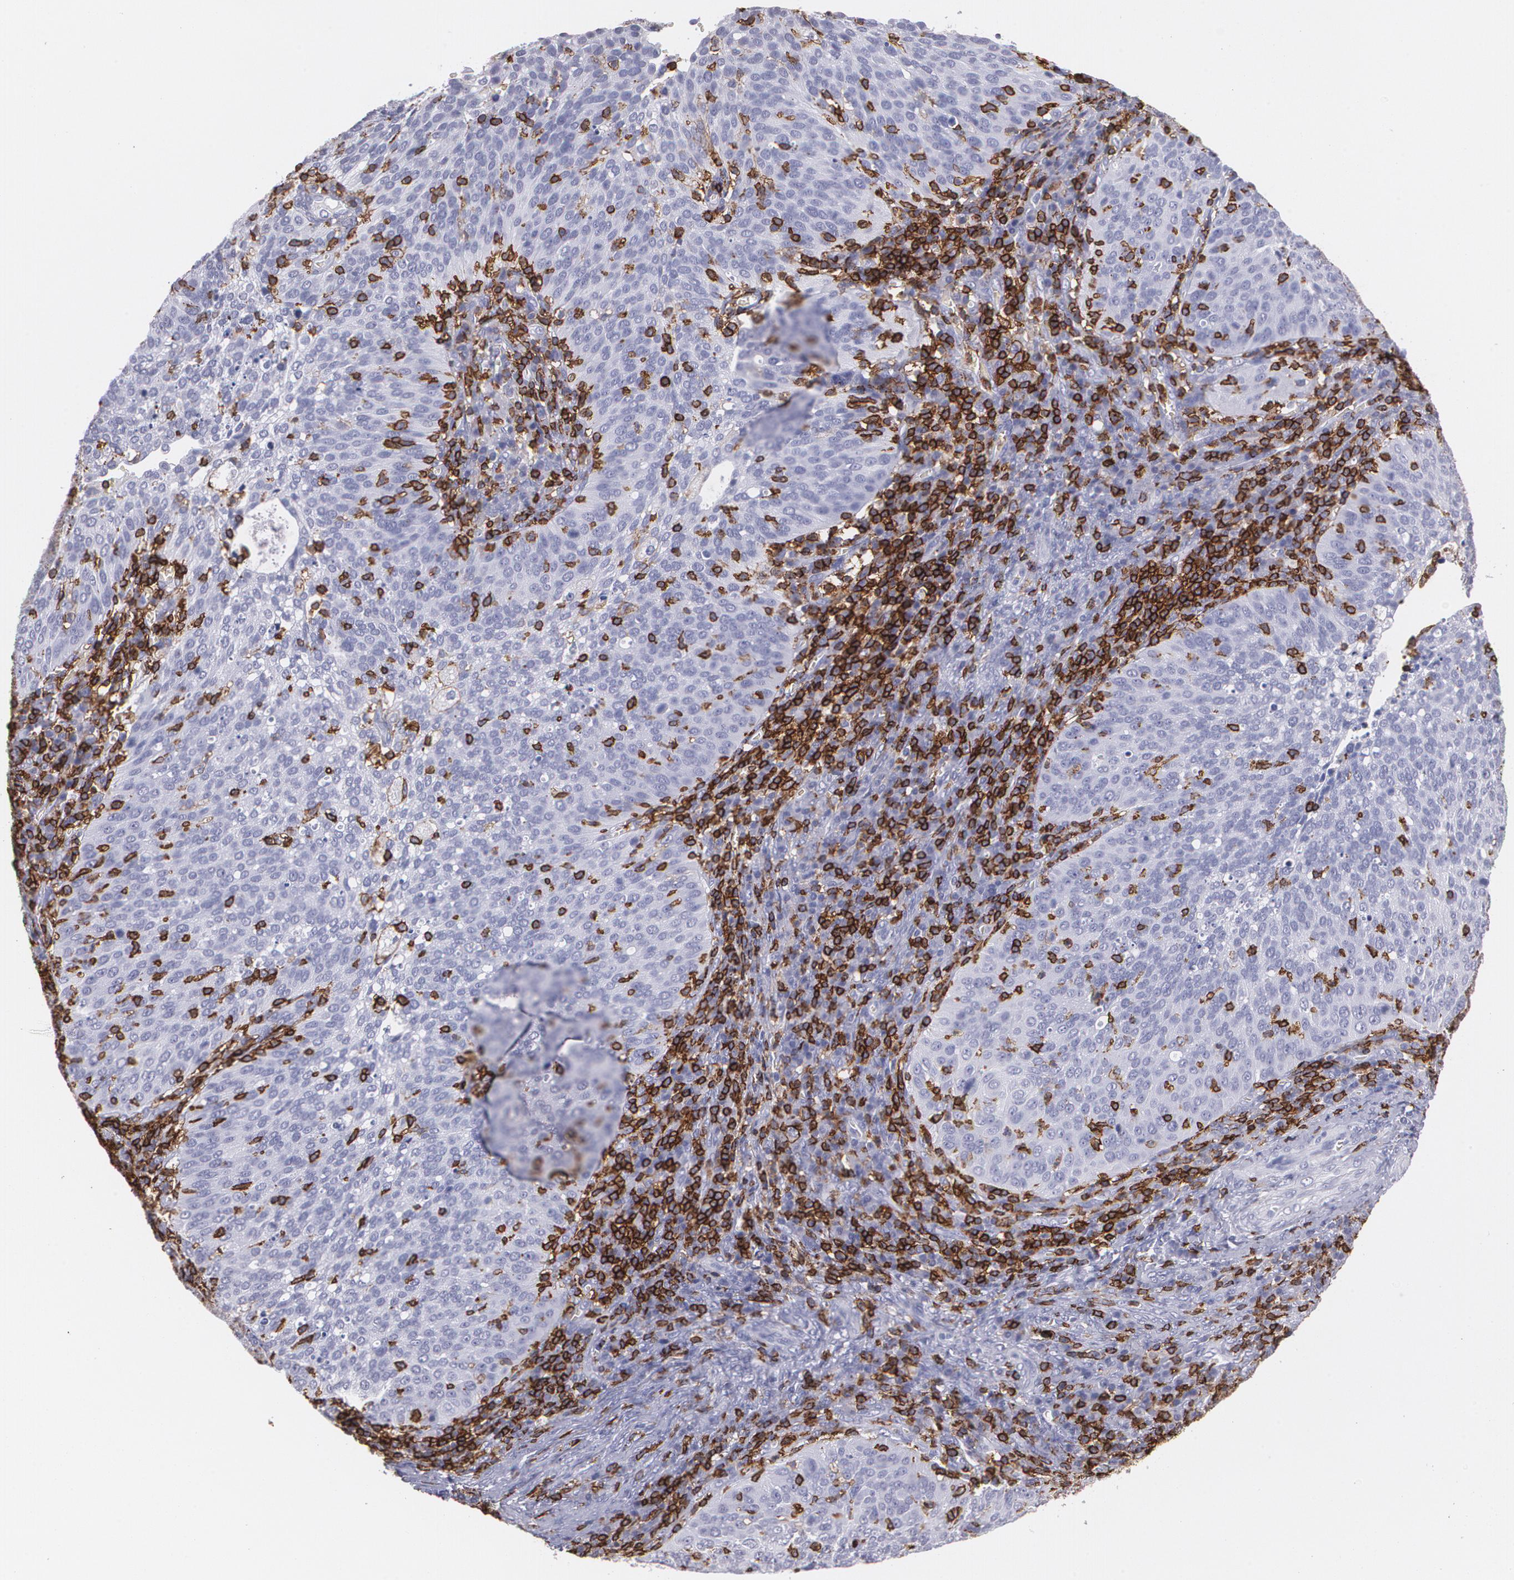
{"staining": {"intensity": "negative", "quantity": "none", "location": "none"}, "tissue": "cervical cancer", "cell_type": "Tumor cells", "image_type": "cancer", "snomed": [{"axis": "morphology", "description": "Squamous cell carcinoma, NOS"}, {"axis": "topography", "description": "Cervix"}], "caption": "Cervical cancer was stained to show a protein in brown. There is no significant expression in tumor cells.", "gene": "PTPRC", "patient": {"sex": "female", "age": 39}}